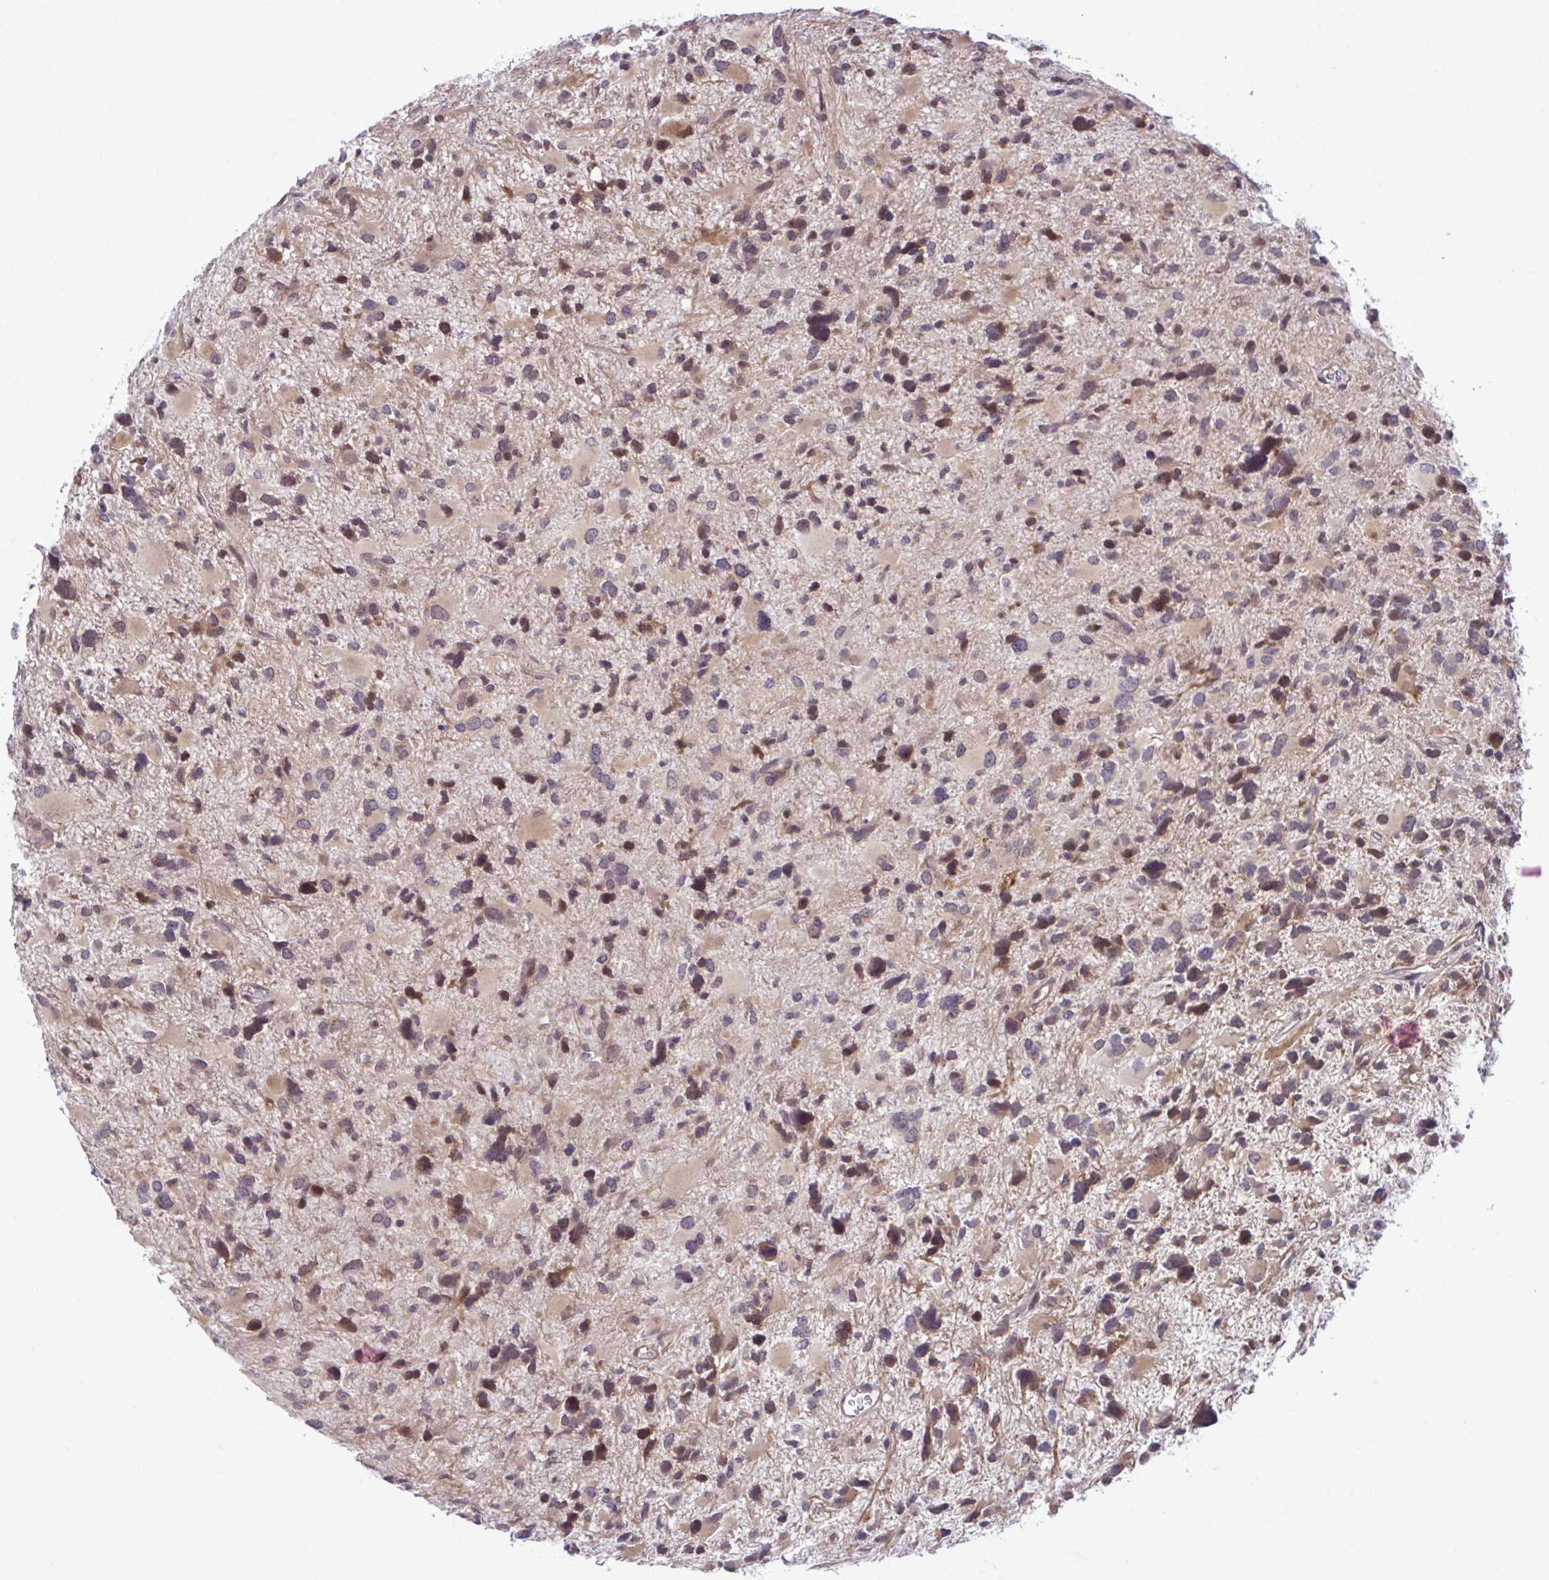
{"staining": {"intensity": "moderate", "quantity": "25%-75%", "location": "cytoplasmic/membranous,nuclear"}, "tissue": "glioma", "cell_type": "Tumor cells", "image_type": "cancer", "snomed": [{"axis": "morphology", "description": "Glioma, malignant, High grade"}, {"axis": "topography", "description": "Brain"}], "caption": "The immunohistochemical stain highlights moderate cytoplasmic/membranous and nuclear staining in tumor cells of malignant glioma (high-grade) tissue.", "gene": "CMPK1", "patient": {"sex": "female", "age": 11}}